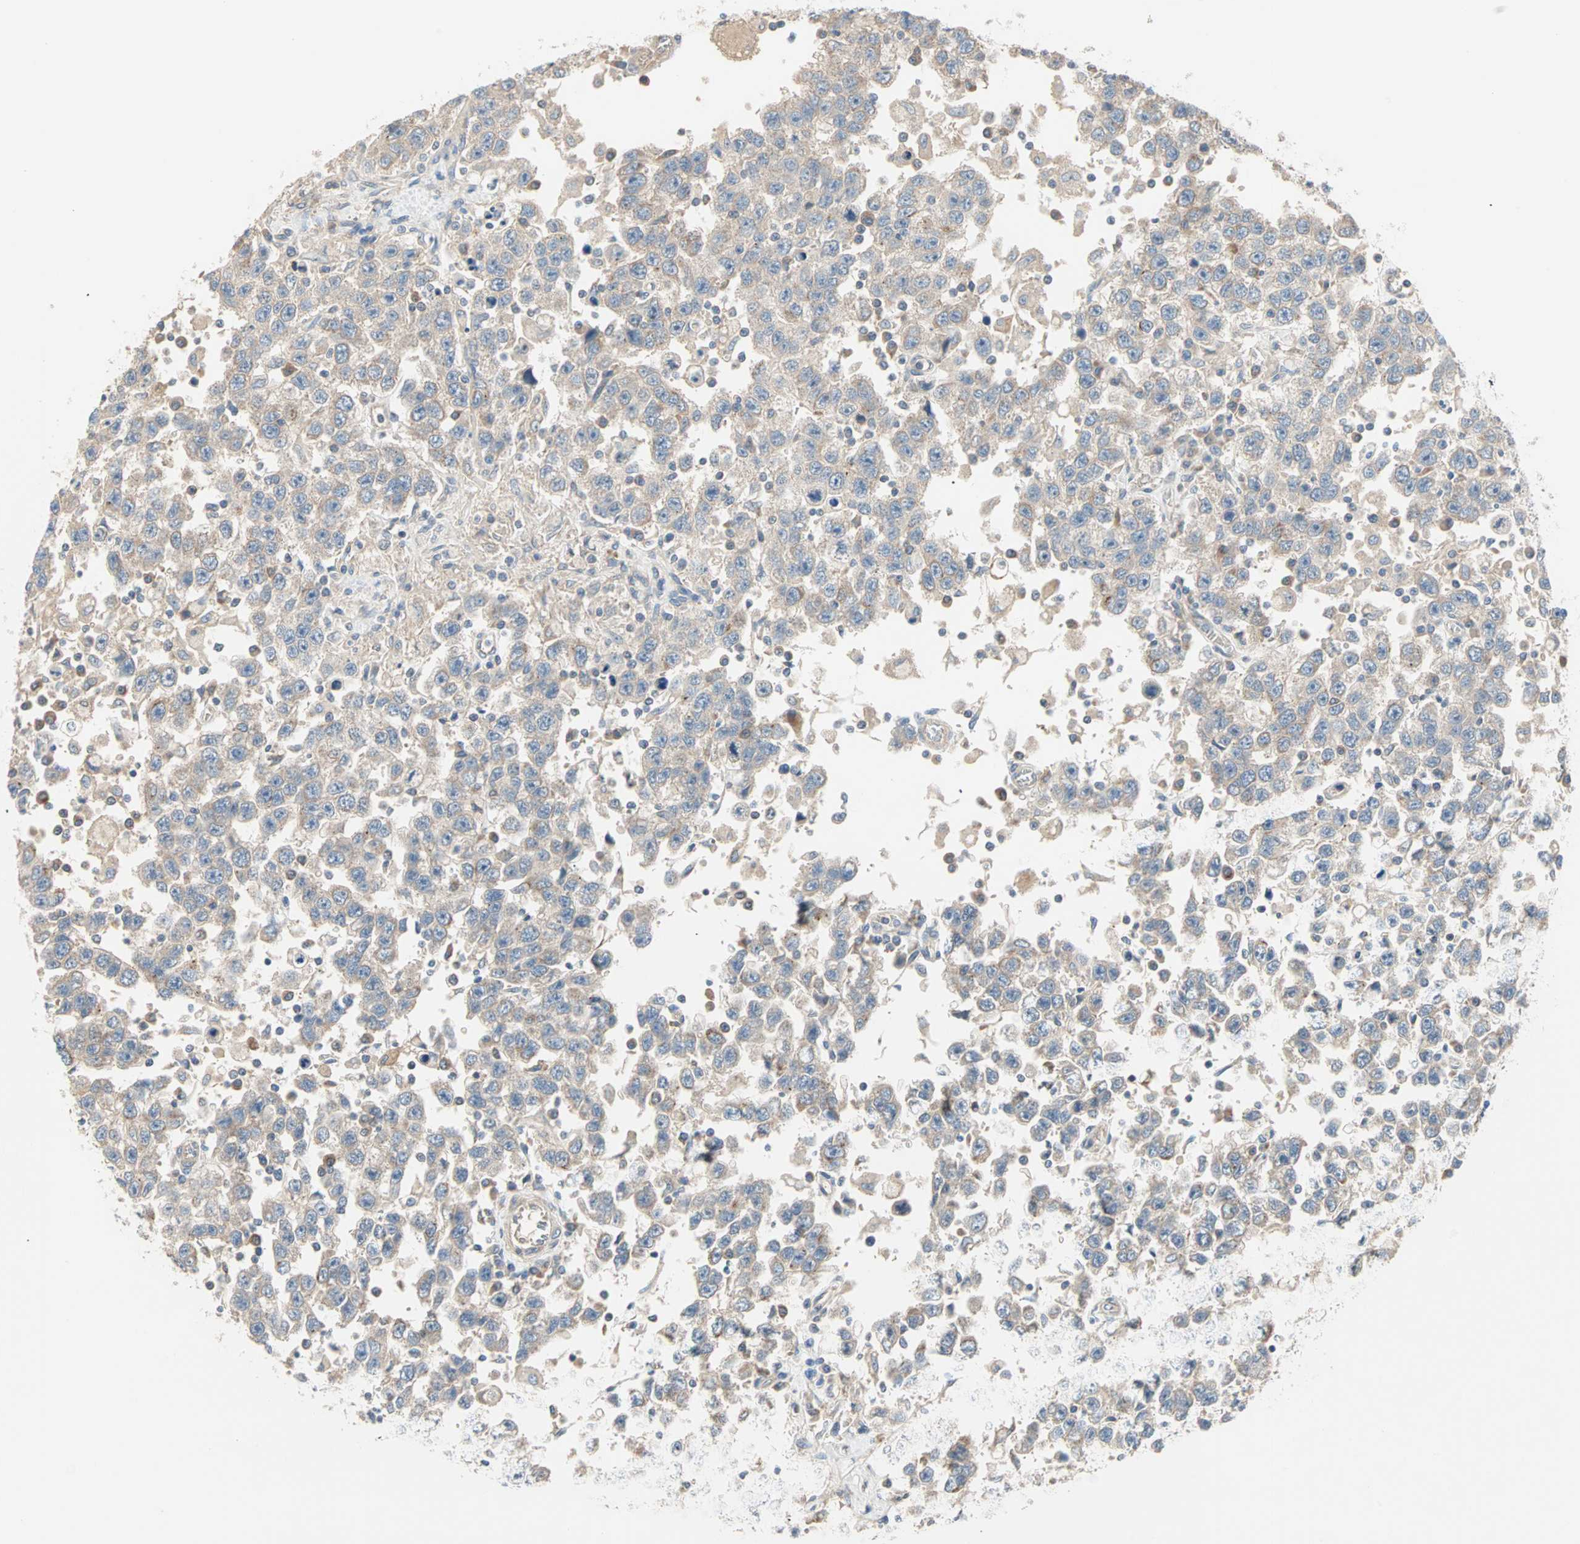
{"staining": {"intensity": "weak", "quantity": "<25%", "location": "cytoplasmic/membranous"}, "tissue": "testis cancer", "cell_type": "Tumor cells", "image_type": "cancer", "snomed": [{"axis": "morphology", "description": "Seminoma, NOS"}, {"axis": "topography", "description": "Testis"}], "caption": "This is an IHC image of testis seminoma. There is no positivity in tumor cells.", "gene": "PDE8A", "patient": {"sex": "male", "age": 41}}